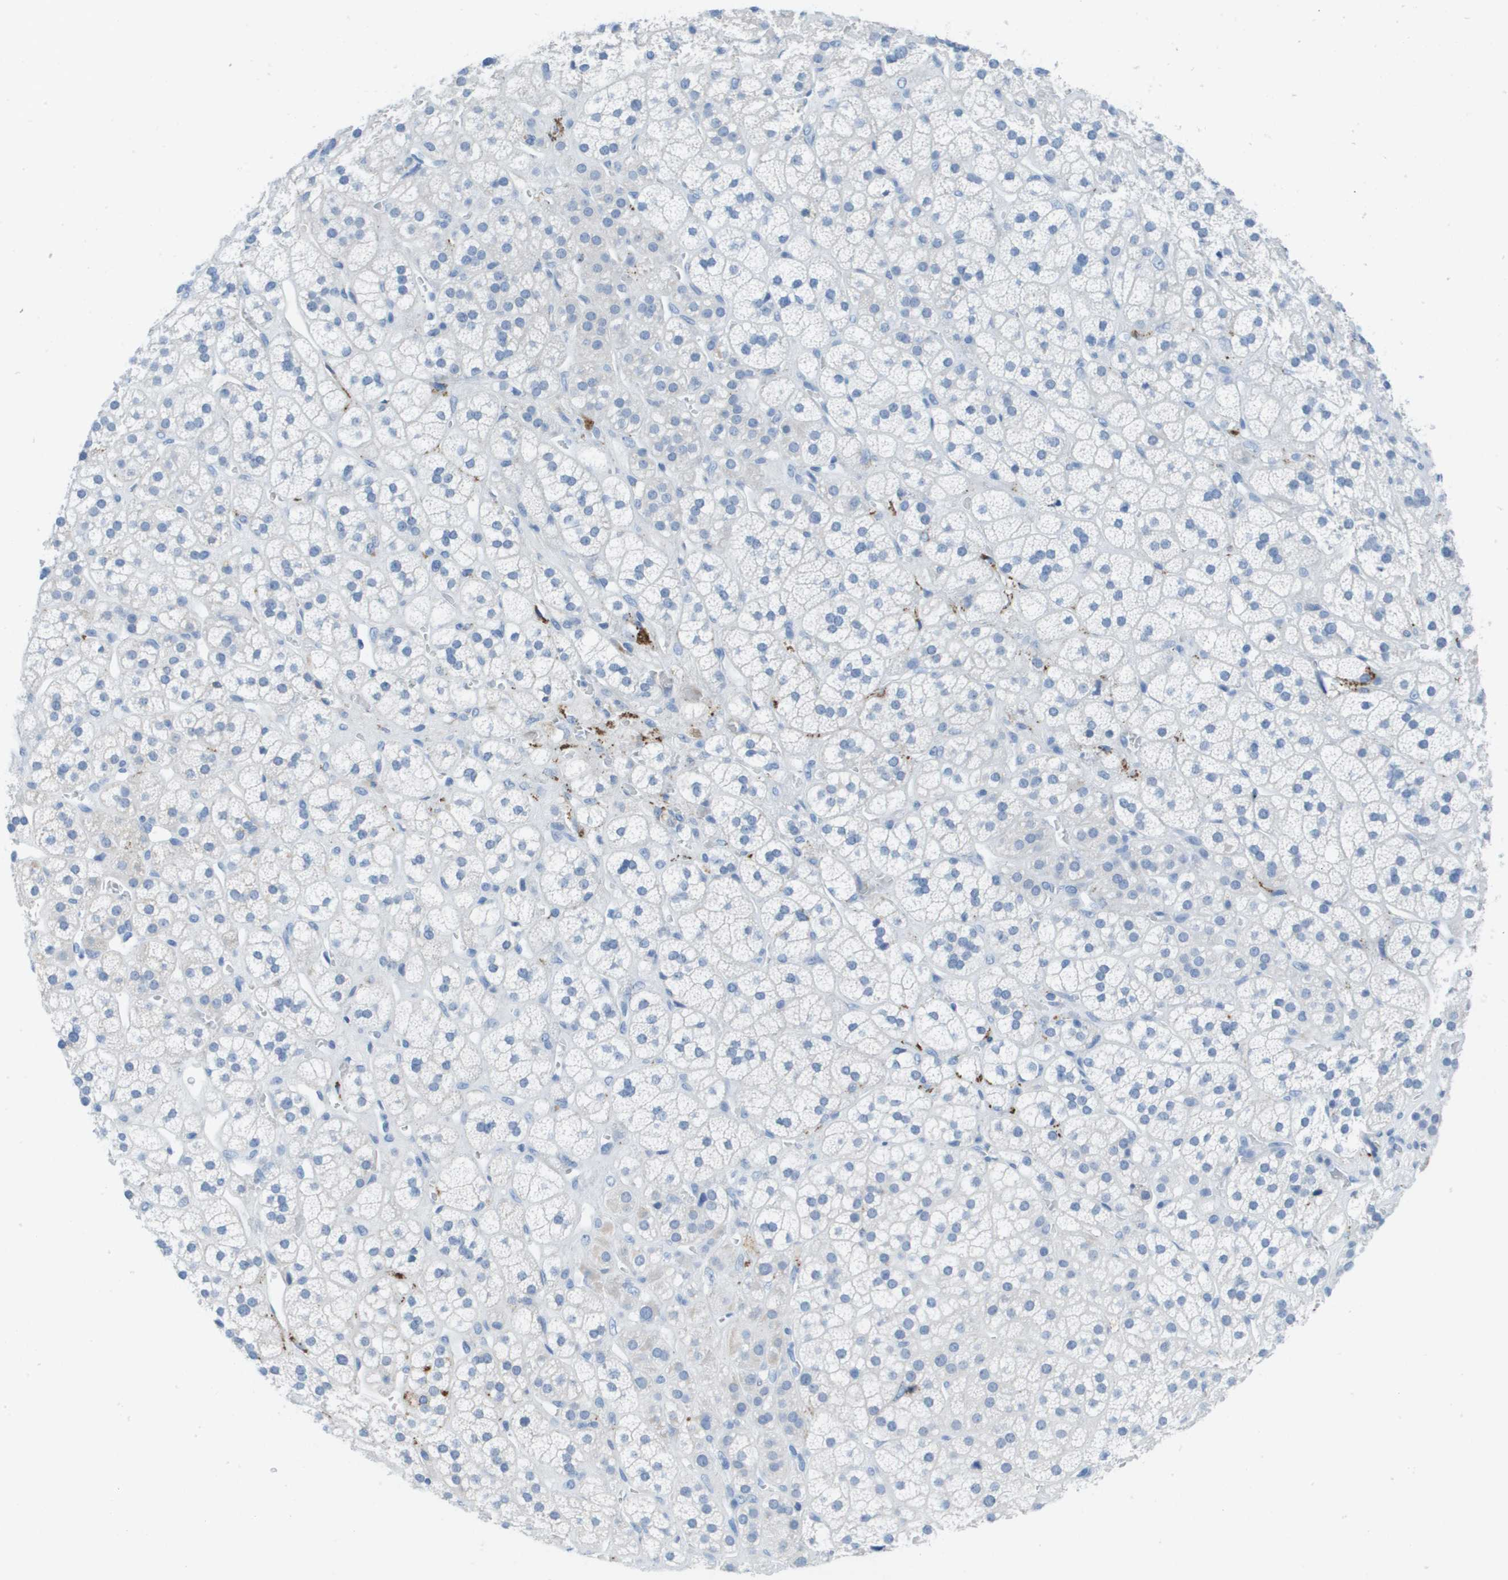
{"staining": {"intensity": "negative", "quantity": "none", "location": "none"}, "tissue": "adrenal gland", "cell_type": "Glandular cells", "image_type": "normal", "snomed": [{"axis": "morphology", "description": "Normal tissue, NOS"}, {"axis": "topography", "description": "Adrenal gland"}], "caption": "Adrenal gland stained for a protein using immunohistochemistry shows no positivity glandular cells.", "gene": "GPR18", "patient": {"sex": "male", "age": 56}}